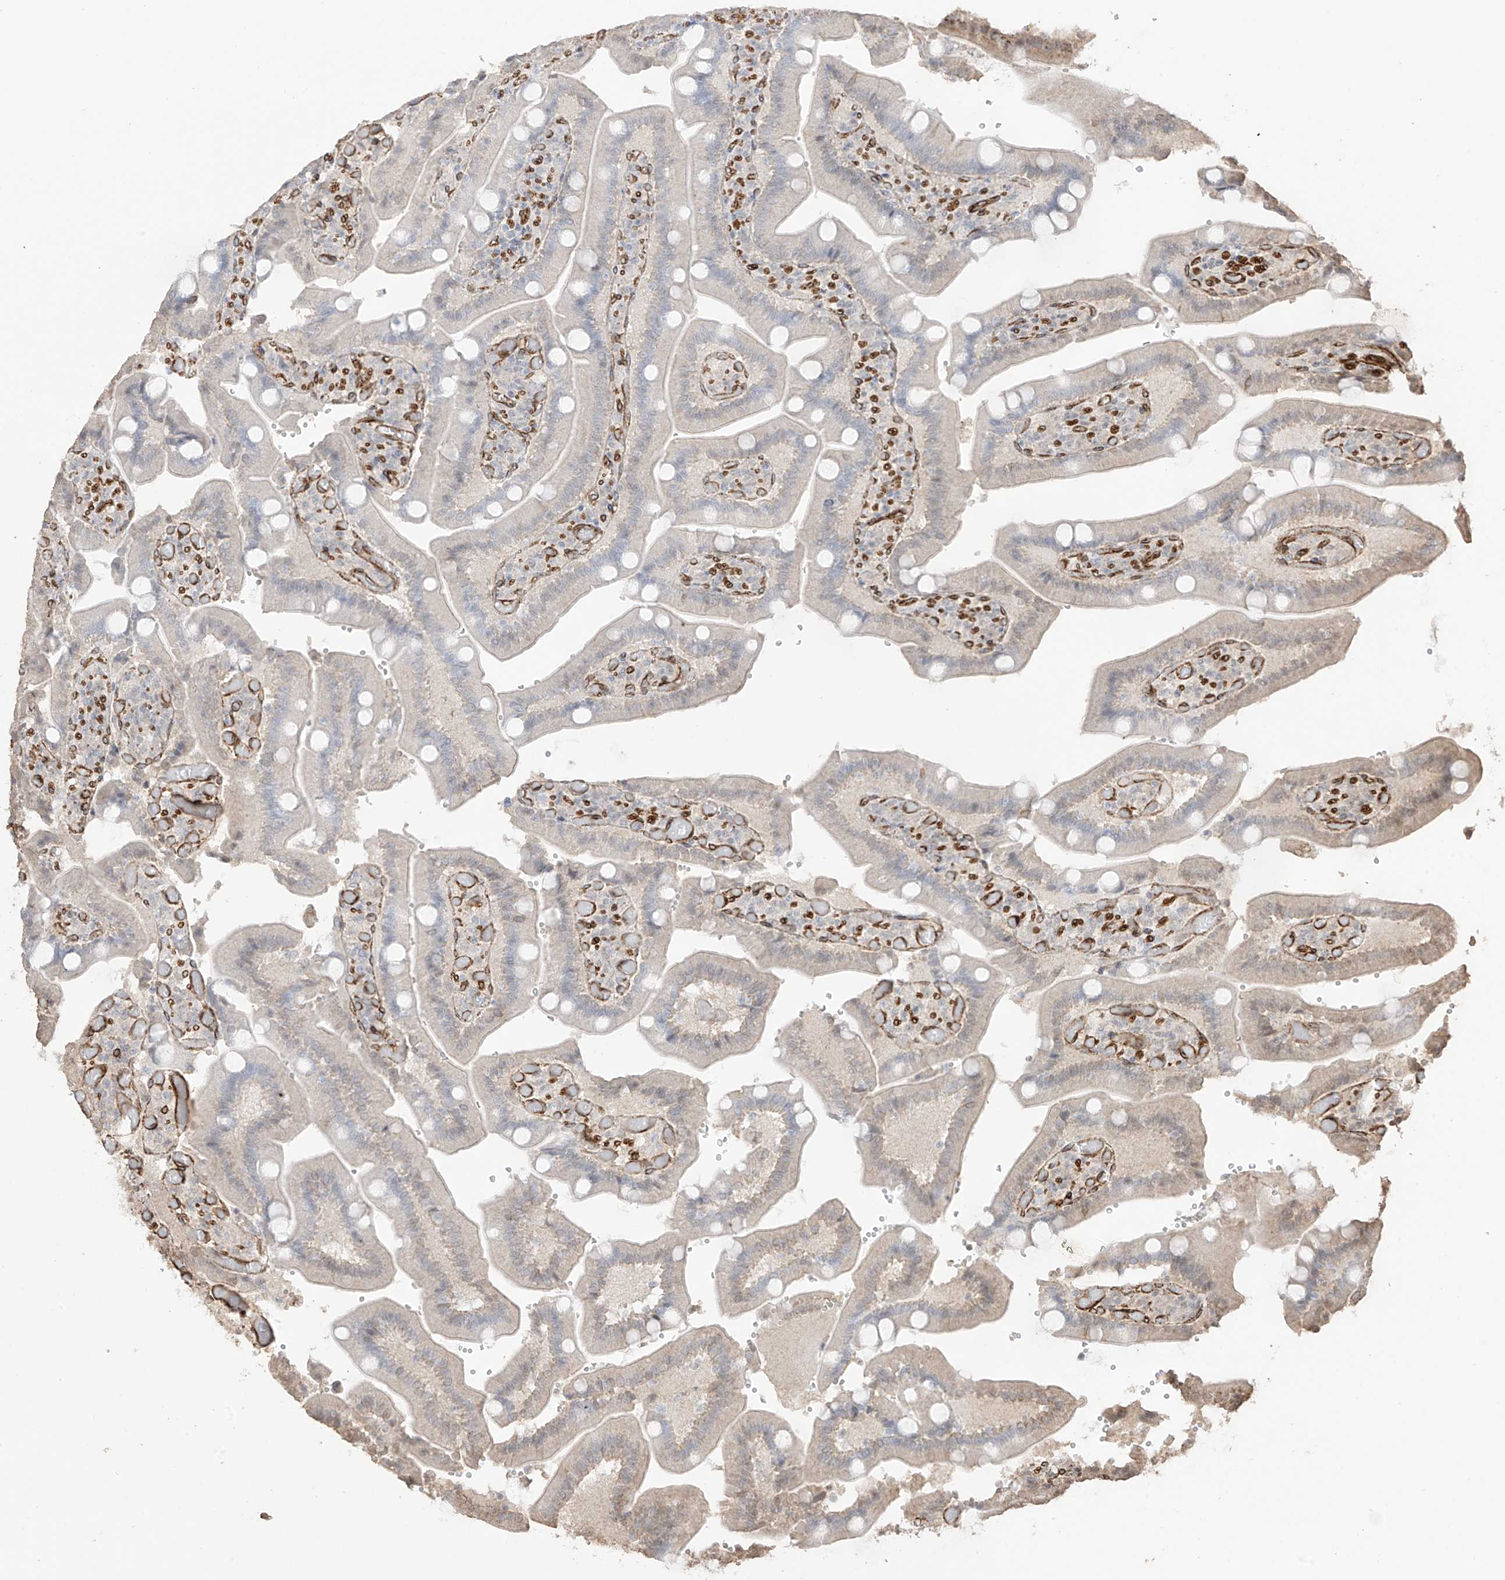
{"staining": {"intensity": "weak", "quantity": "<25%", "location": "cytoplasmic/membranous"}, "tissue": "duodenum", "cell_type": "Glandular cells", "image_type": "normal", "snomed": [{"axis": "morphology", "description": "Normal tissue, NOS"}, {"axis": "topography", "description": "Duodenum"}], "caption": "A micrograph of human duodenum is negative for staining in glandular cells. The staining was performed using DAB to visualize the protein expression in brown, while the nuclei were stained in blue with hematoxylin (Magnification: 20x).", "gene": "TTLL5", "patient": {"sex": "female", "age": 62}}